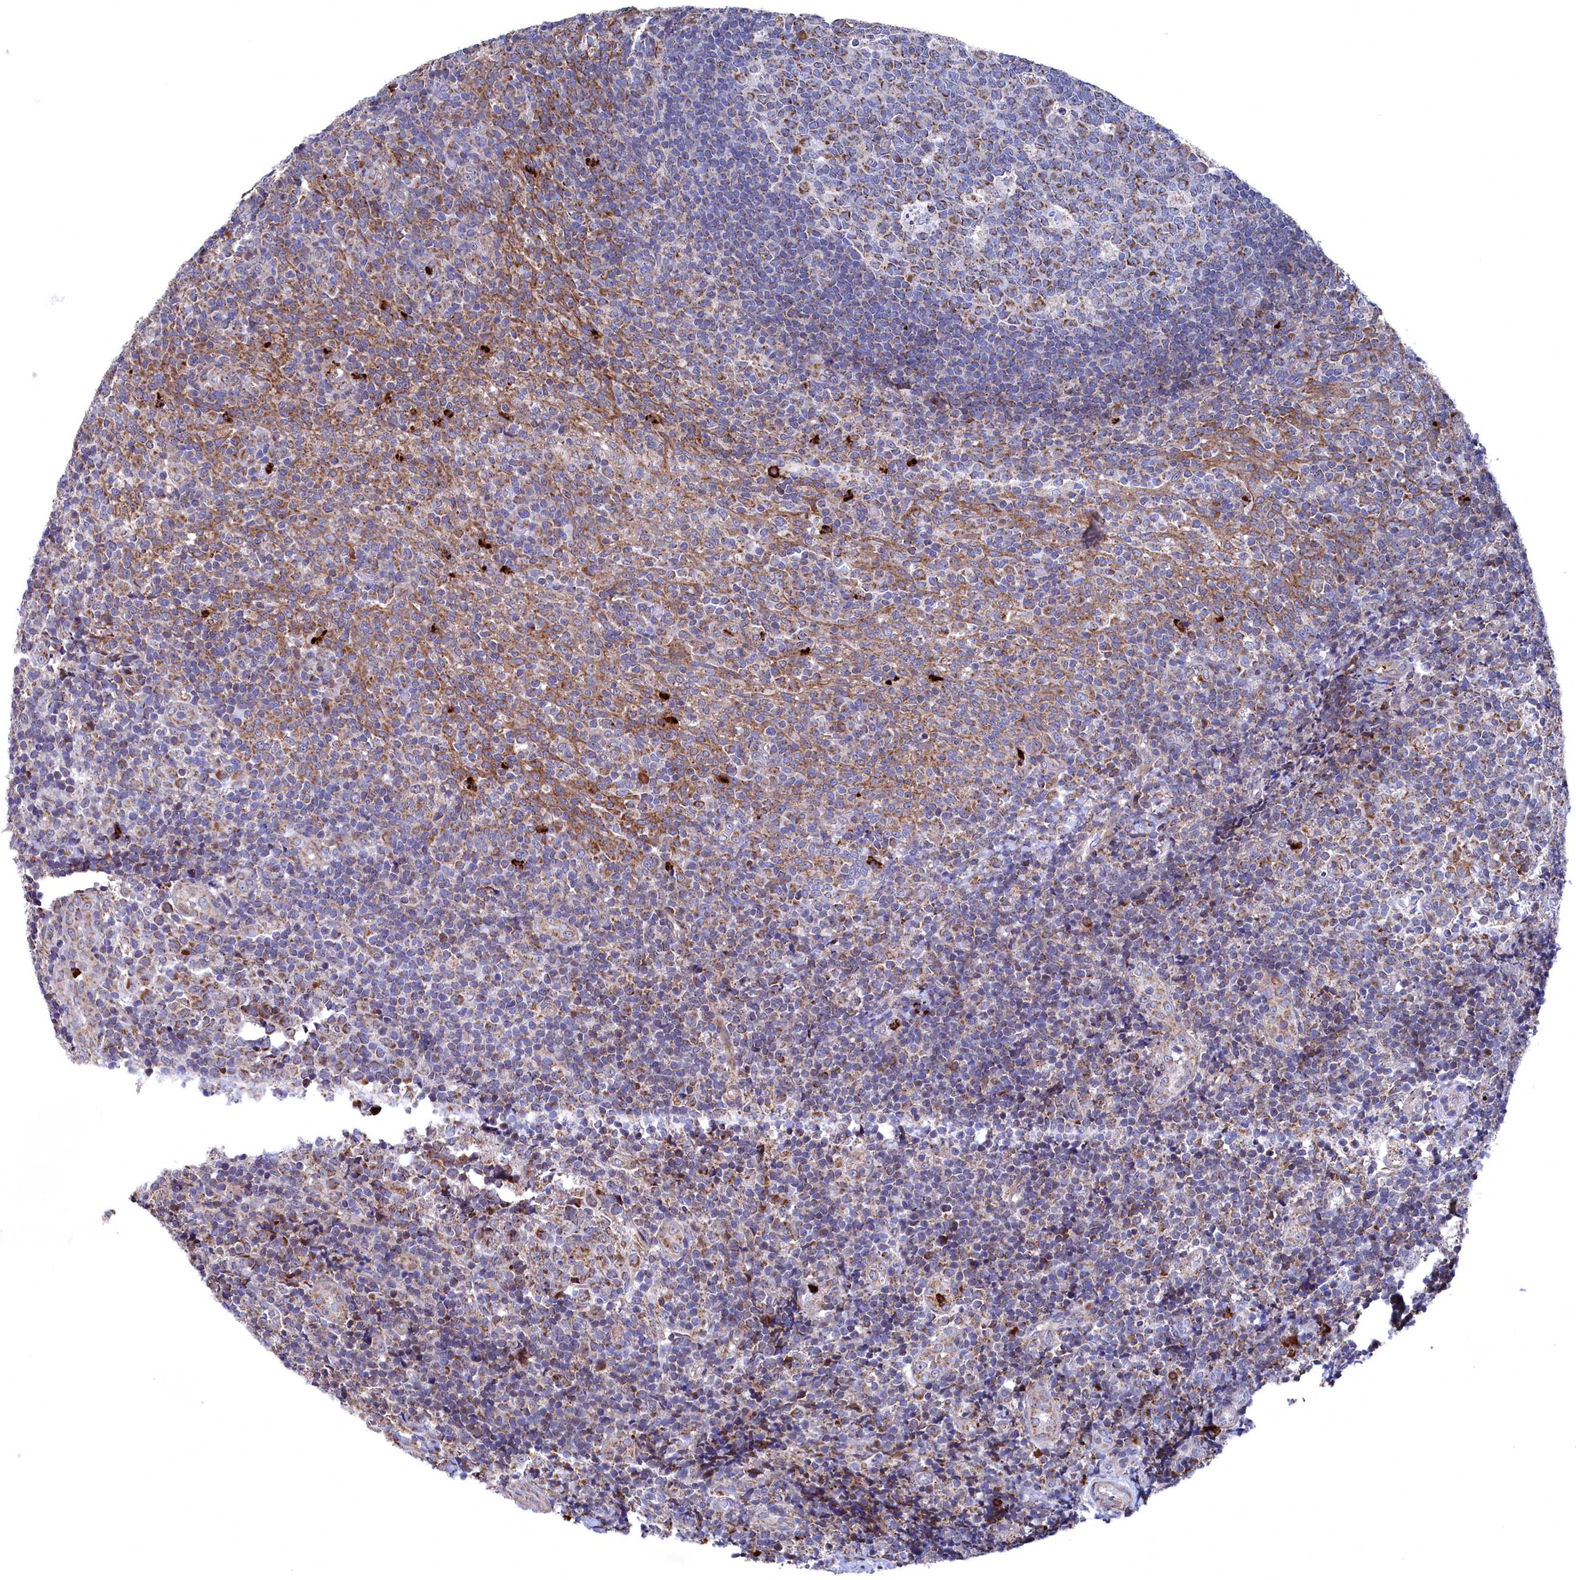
{"staining": {"intensity": "moderate", "quantity": "25%-75%", "location": "cytoplasmic/membranous"}, "tissue": "tonsil", "cell_type": "Germinal center cells", "image_type": "normal", "snomed": [{"axis": "morphology", "description": "Normal tissue, NOS"}, {"axis": "topography", "description": "Tonsil"}], "caption": "A high-resolution image shows immunohistochemistry (IHC) staining of normal tonsil, which exhibits moderate cytoplasmic/membranous expression in approximately 25%-75% of germinal center cells. (Stains: DAB (3,3'-diaminobenzidine) in brown, nuclei in blue, Microscopy: brightfield microscopy at high magnification).", "gene": "CHCHD1", "patient": {"sex": "female", "age": 19}}